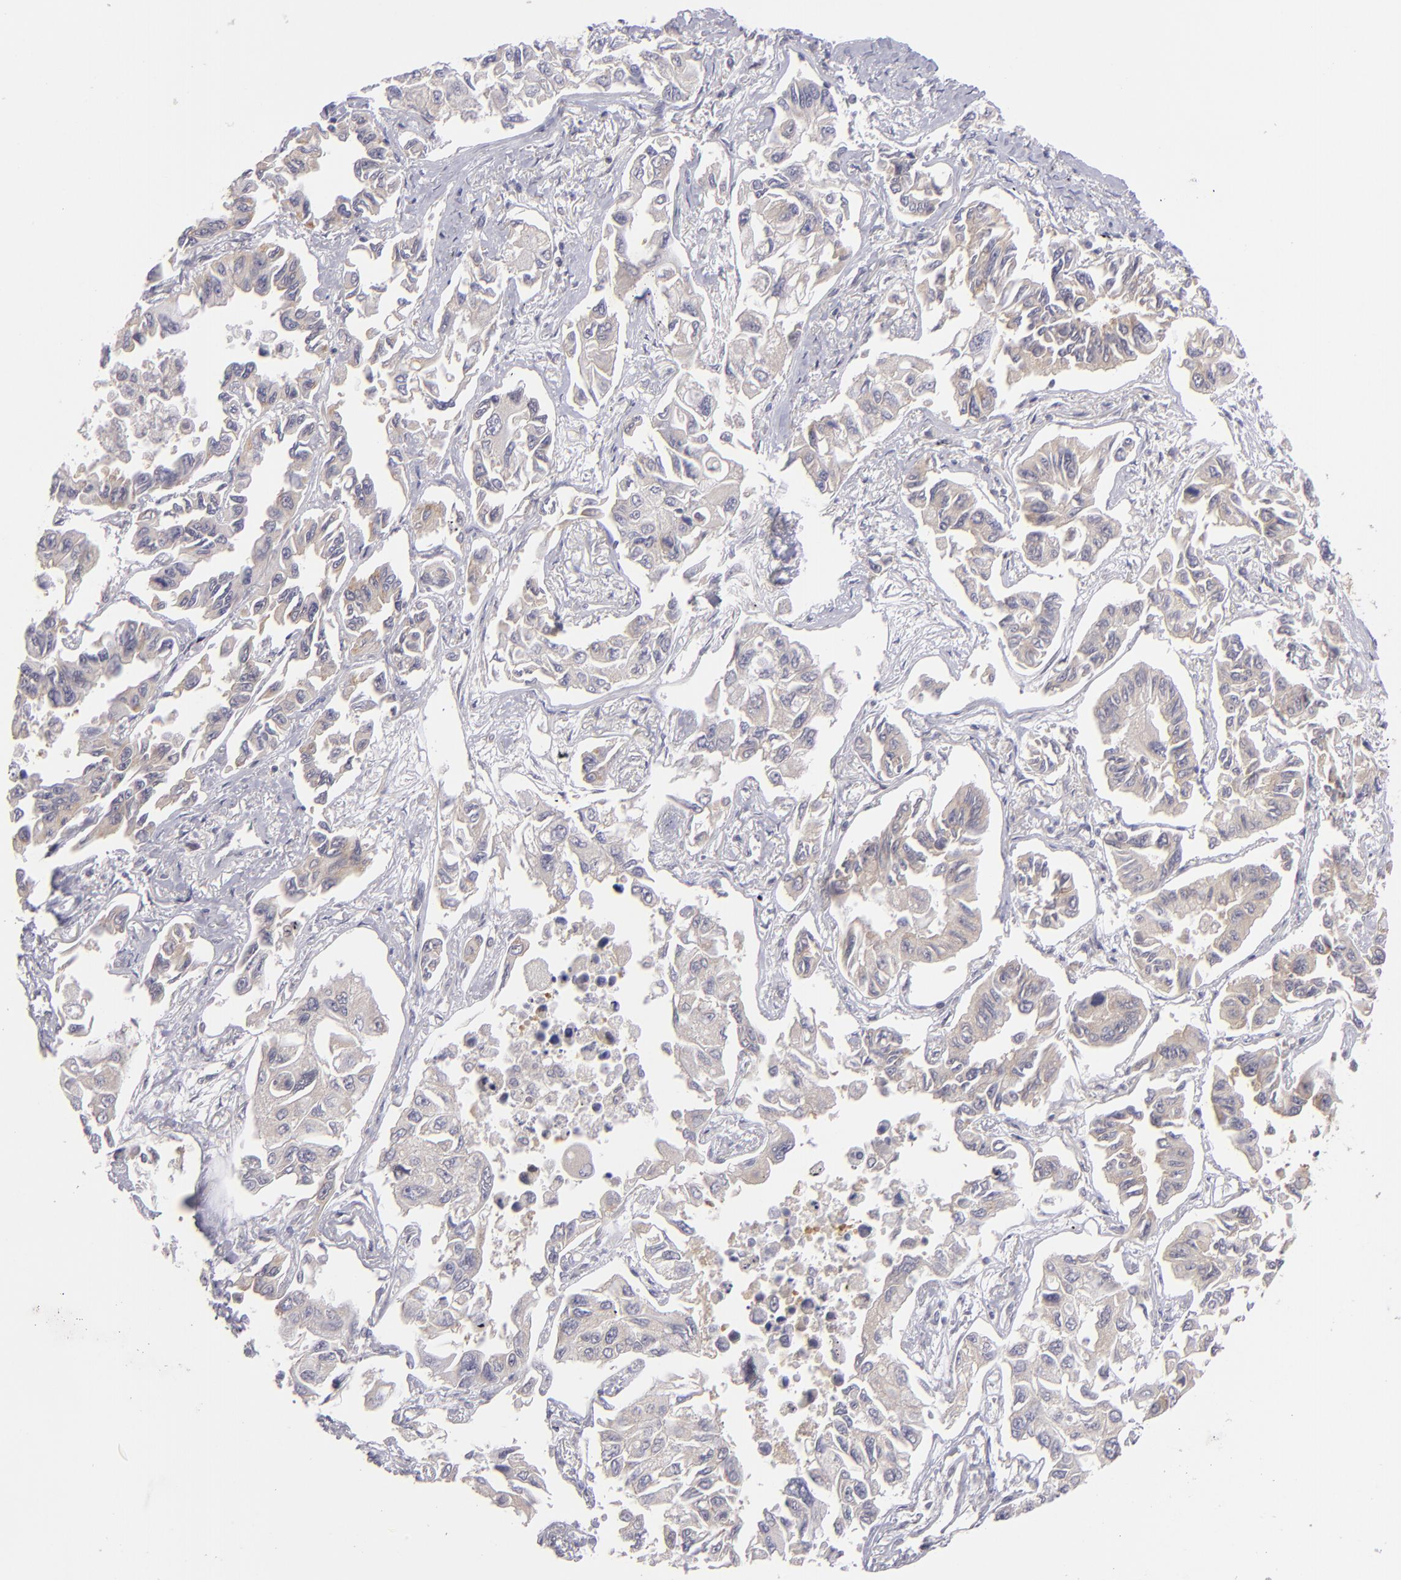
{"staining": {"intensity": "negative", "quantity": "none", "location": "none"}, "tissue": "lung cancer", "cell_type": "Tumor cells", "image_type": "cancer", "snomed": [{"axis": "morphology", "description": "Adenocarcinoma, NOS"}, {"axis": "topography", "description": "Lung"}], "caption": "A photomicrograph of human lung adenocarcinoma is negative for staining in tumor cells.", "gene": "PTPN13", "patient": {"sex": "male", "age": 64}}